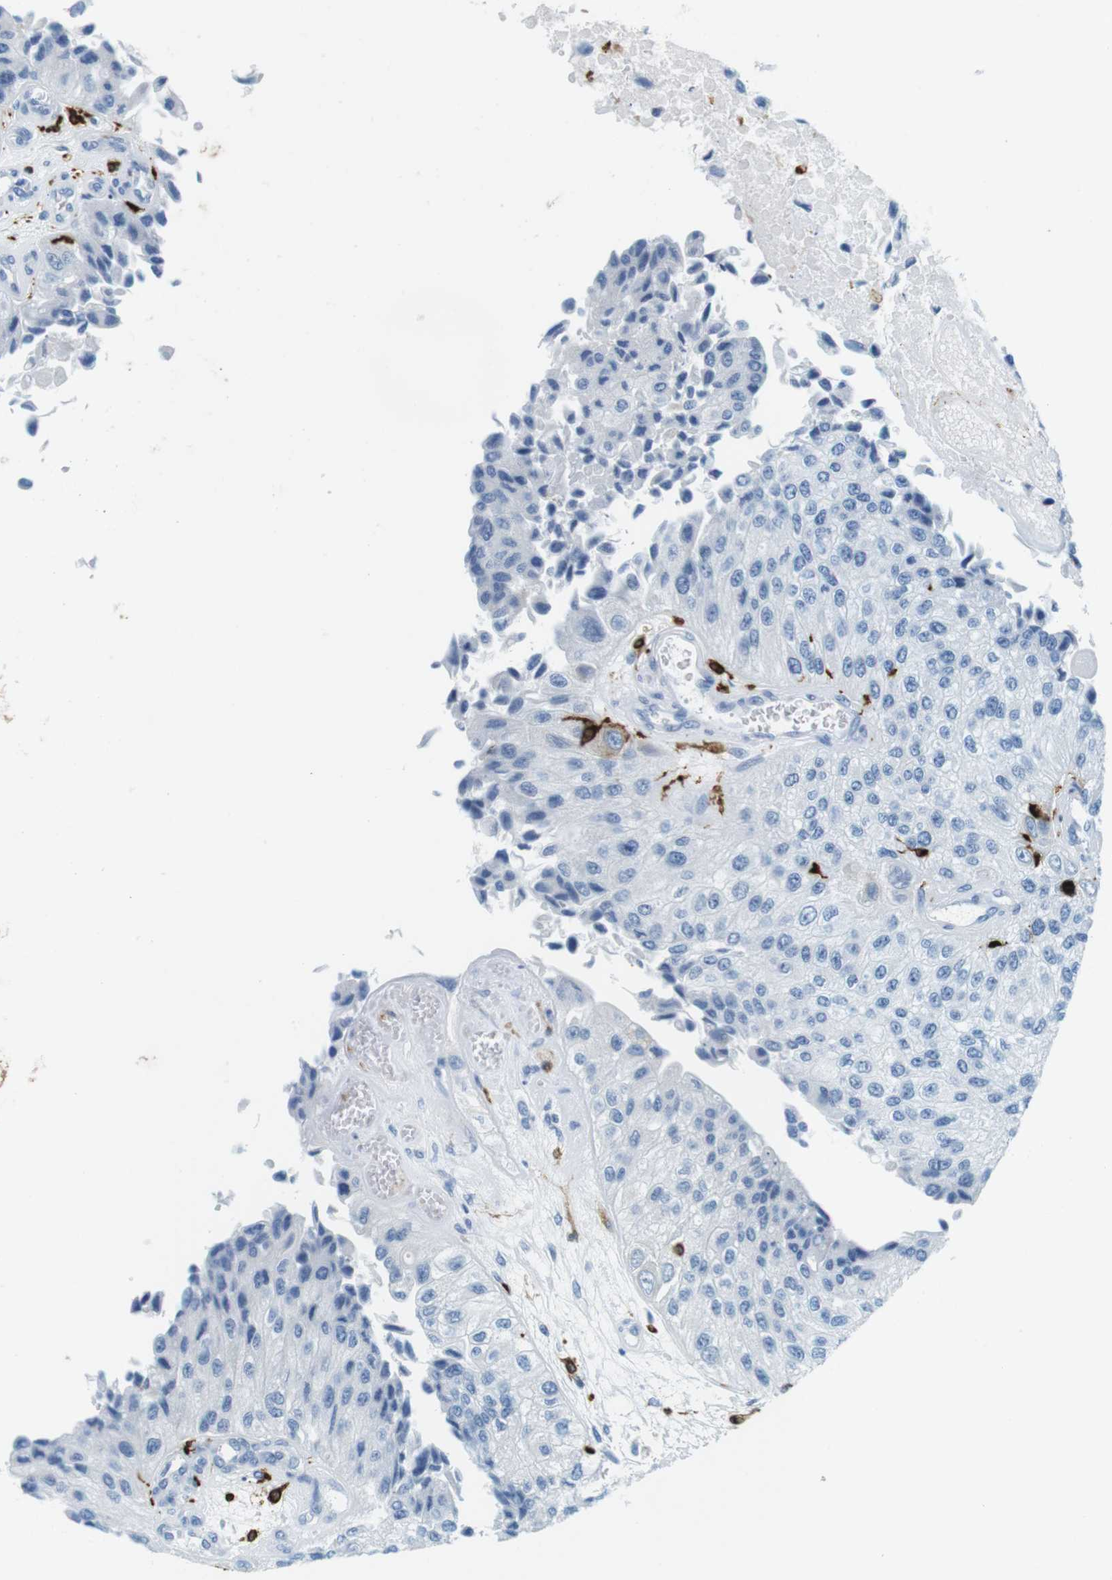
{"staining": {"intensity": "negative", "quantity": "none", "location": "none"}, "tissue": "urothelial cancer", "cell_type": "Tumor cells", "image_type": "cancer", "snomed": [{"axis": "morphology", "description": "Urothelial carcinoma, High grade"}, {"axis": "topography", "description": "Kidney"}, {"axis": "topography", "description": "Urinary bladder"}], "caption": "Urothelial cancer was stained to show a protein in brown. There is no significant positivity in tumor cells.", "gene": "CIITA", "patient": {"sex": "male", "age": 77}}